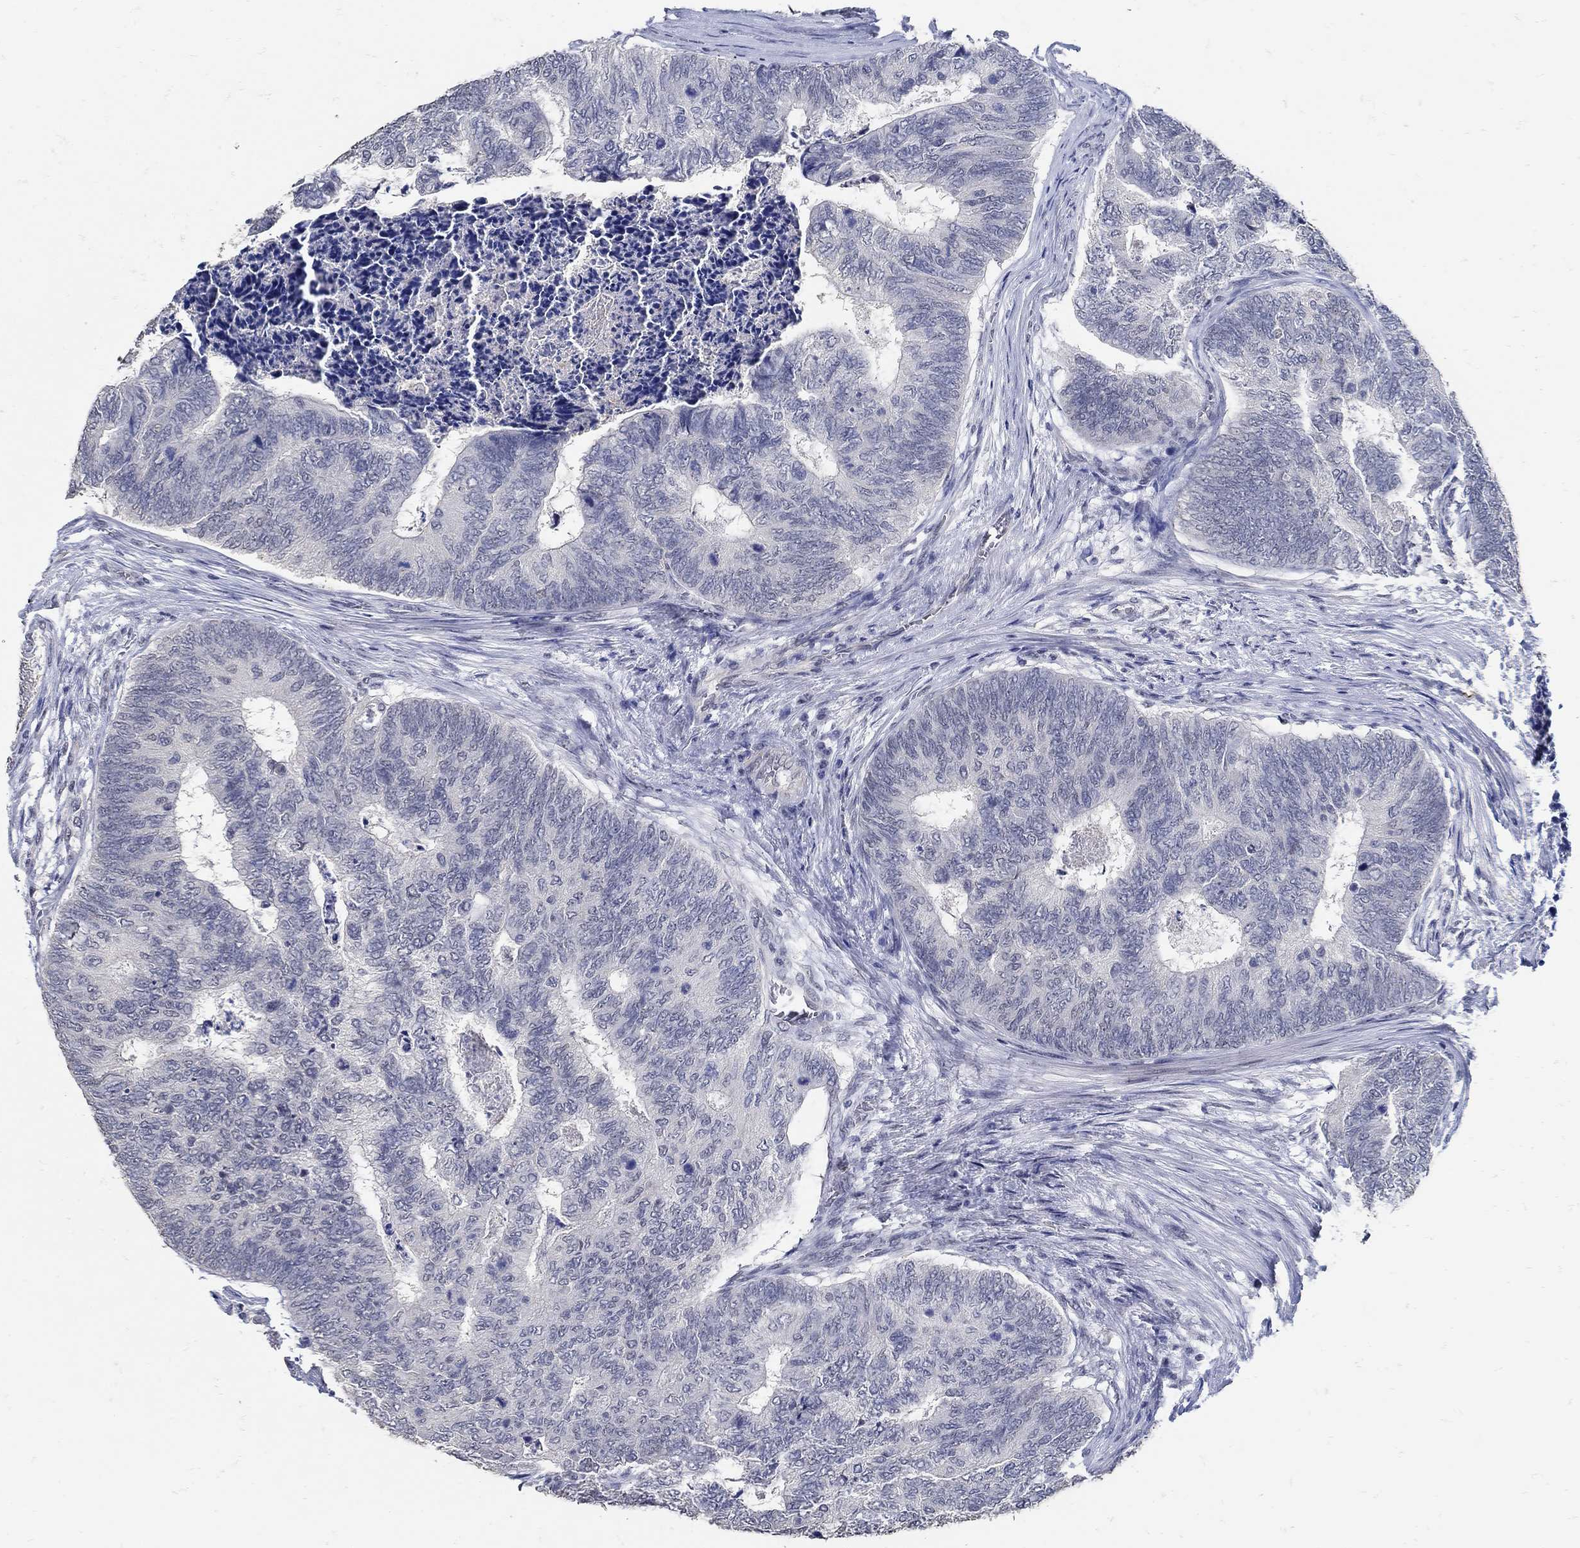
{"staining": {"intensity": "negative", "quantity": "none", "location": "none"}, "tissue": "colorectal cancer", "cell_type": "Tumor cells", "image_type": "cancer", "snomed": [{"axis": "morphology", "description": "Adenocarcinoma, NOS"}, {"axis": "topography", "description": "Colon"}], "caption": "Adenocarcinoma (colorectal) was stained to show a protein in brown. There is no significant expression in tumor cells.", "gene": "KCNN3", "patient": {"sex": "female", "age": 67}}